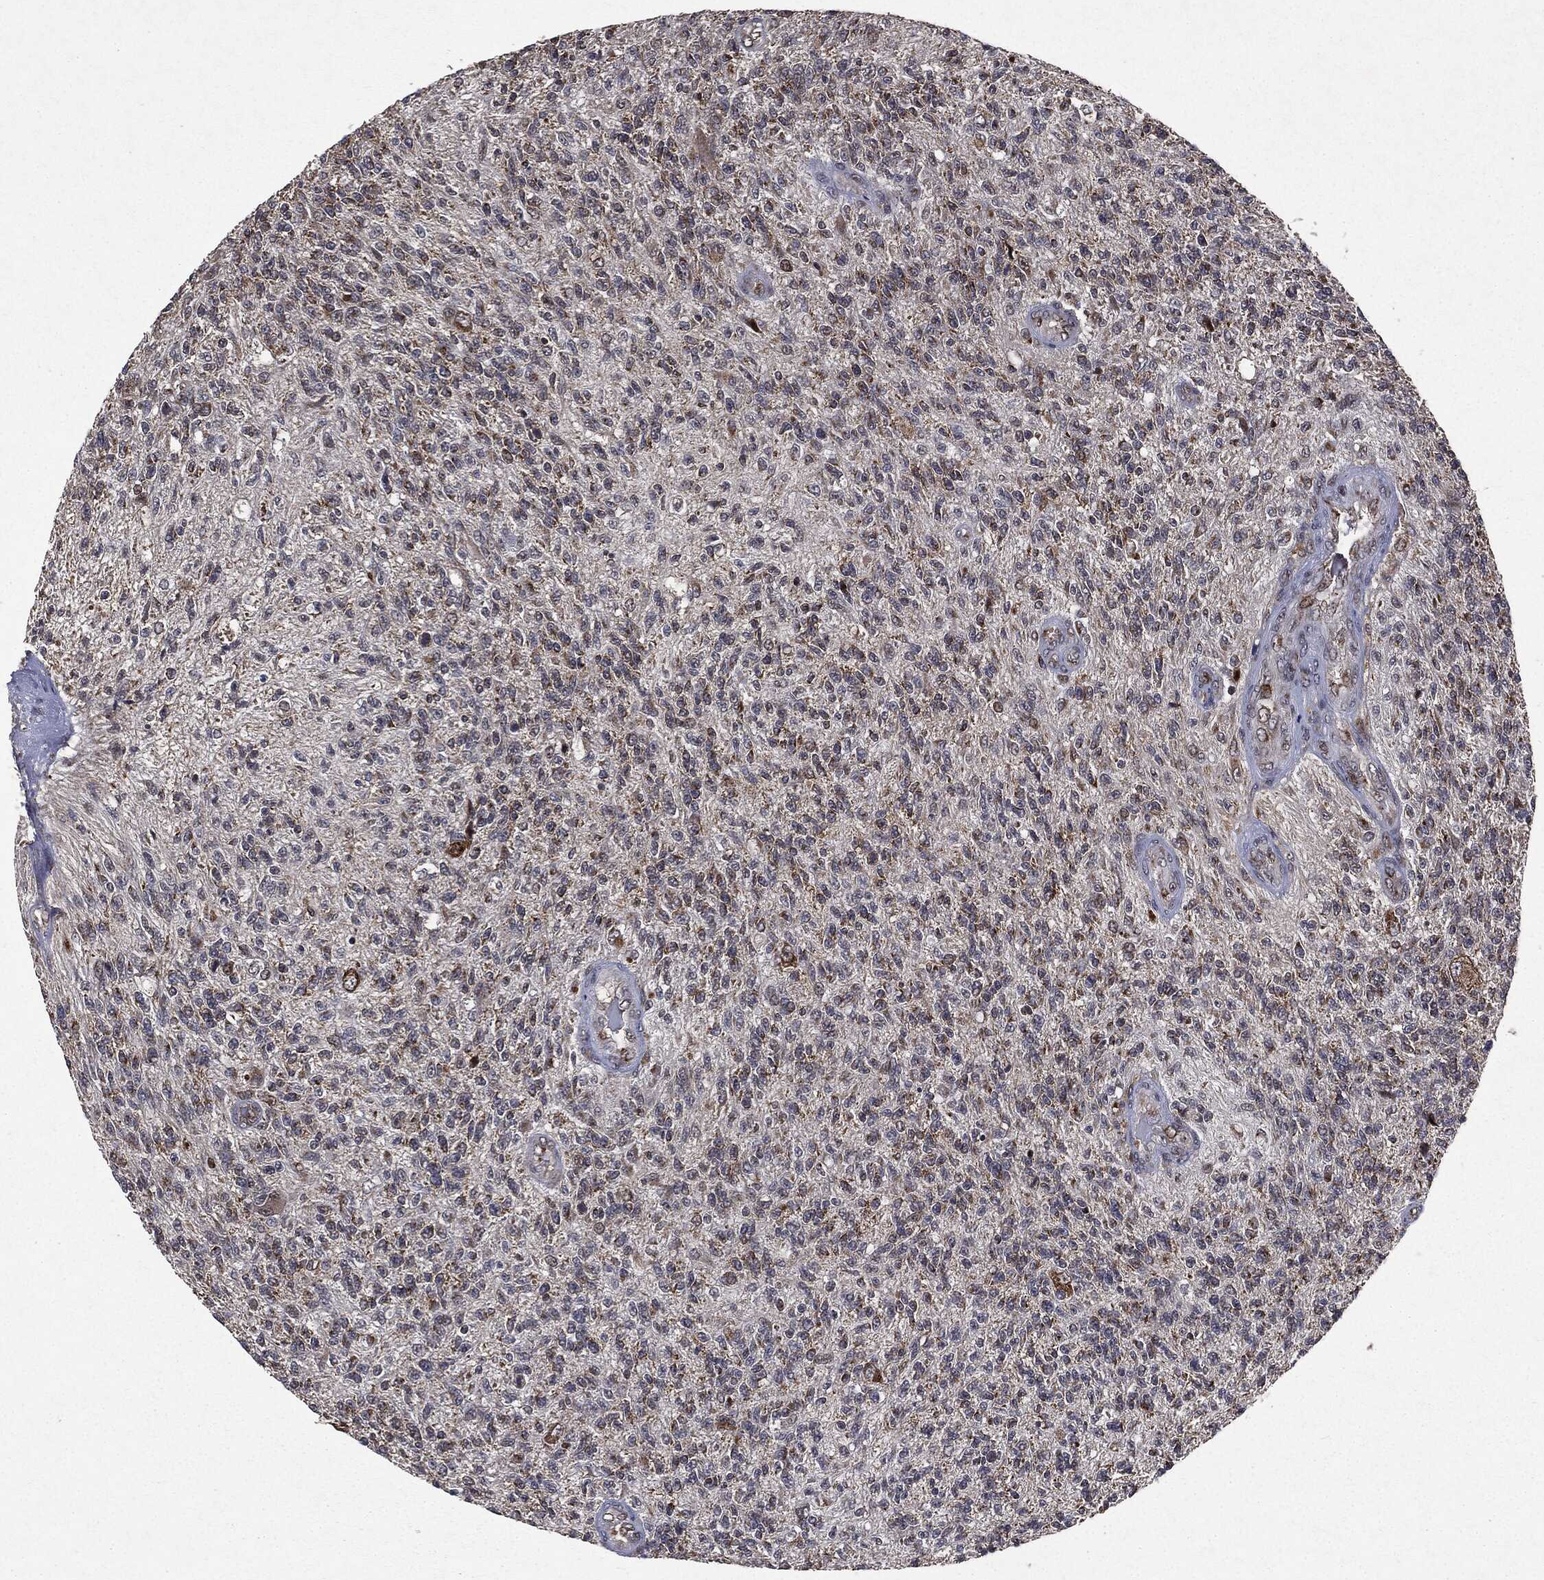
{"staining": {"intensity": "strong", "quantity": "25%-75%", "location": "cytoplasmic/membranous"}, "tissue": "glioma", "cell_type": "Tumor cells", "image_type": "cancer", "snomed": [{"axis": "morphology", "description": "Glioma, malignant, High grade"}, {"axis": "topography", "description": "Brain"}], "caption": "This image shows immunohistochemistry (IHC) staining of human glioma, with high strong cytoplasmic/membranous expression in approximately 25%-75% of tumor cells.", "gene": "PLPPR2", "patient": {"sex": "male", "age": 56}}